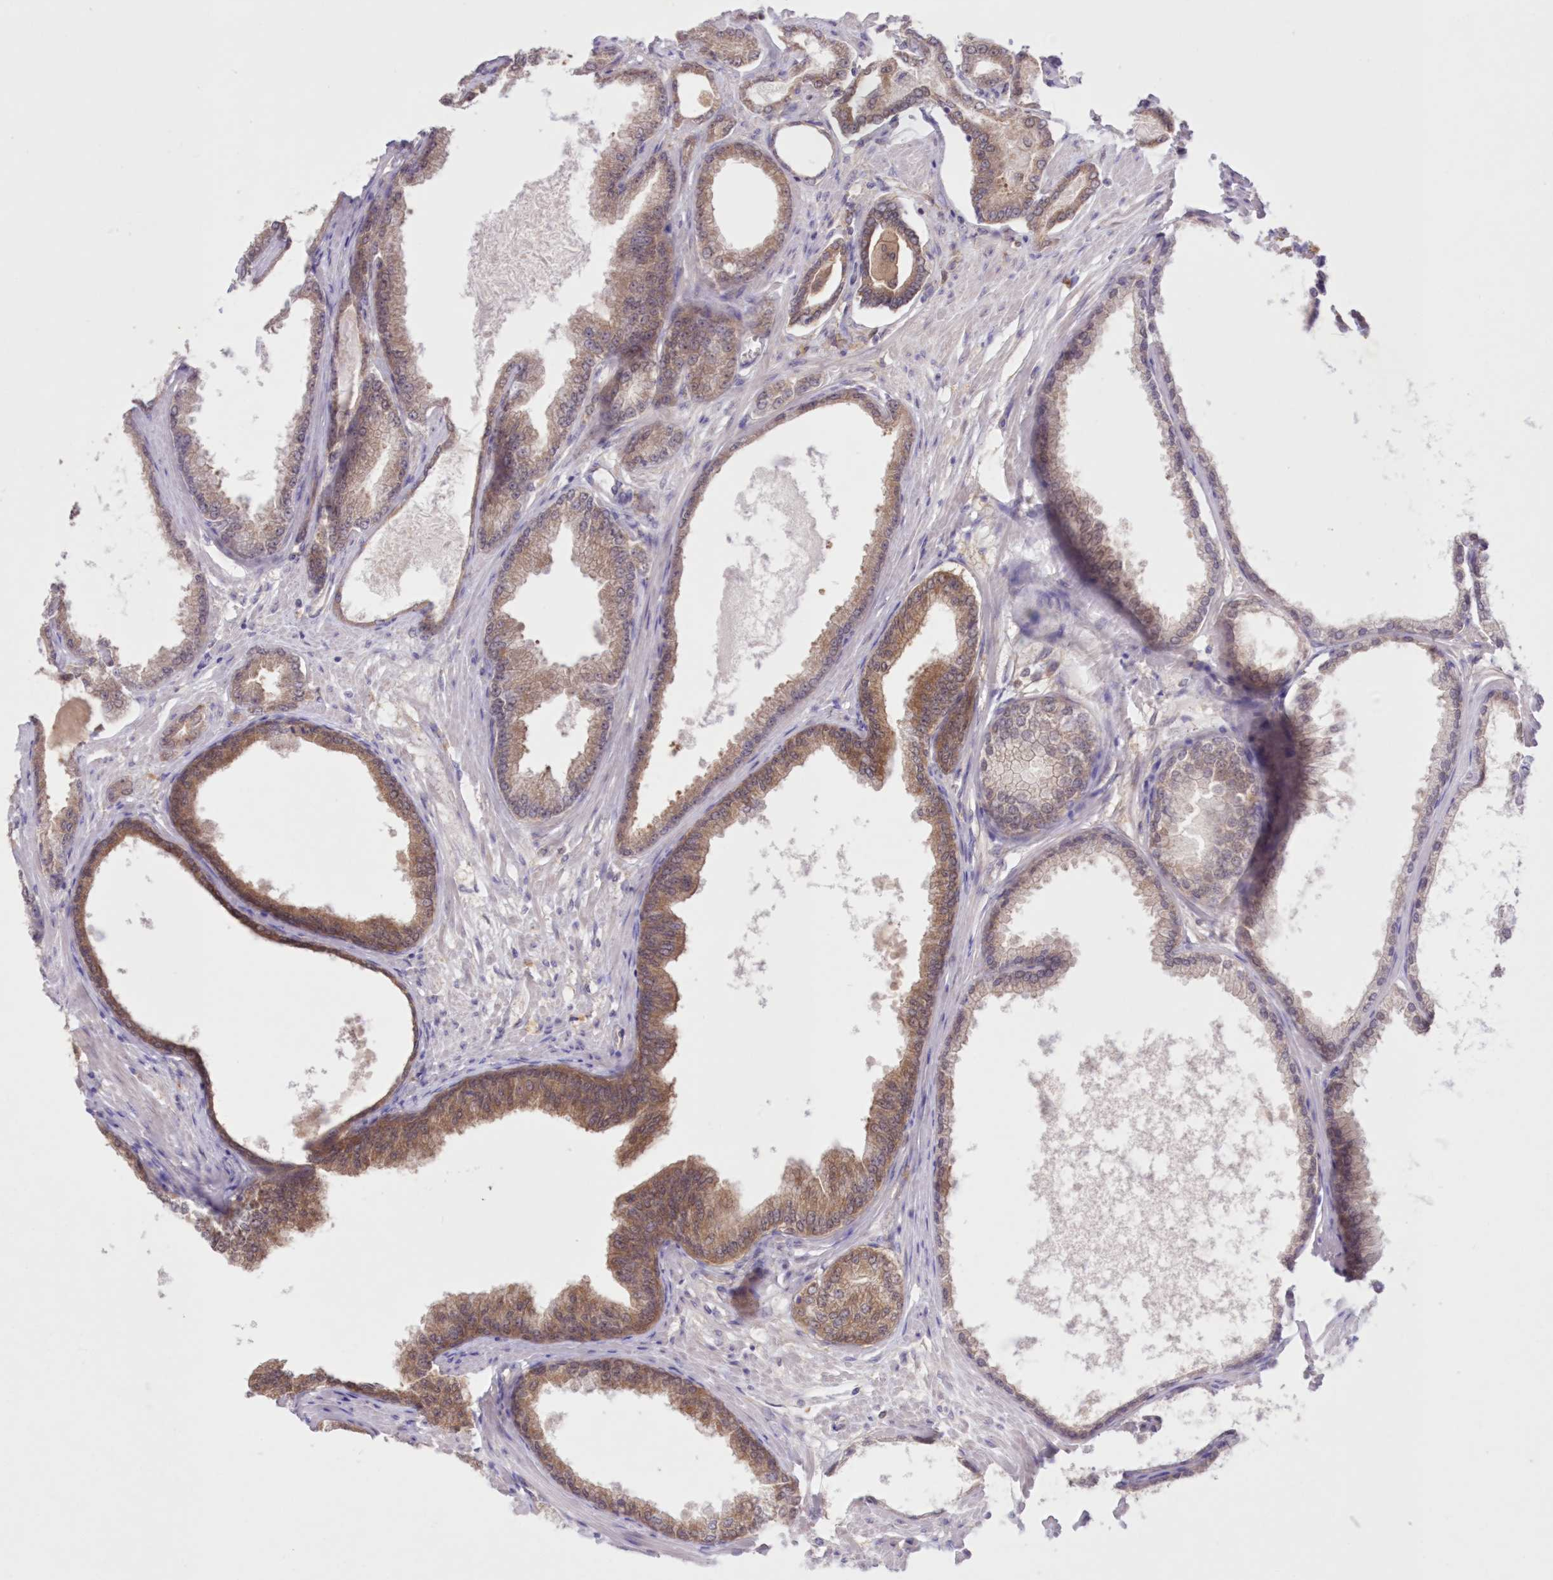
{"staining": {"intensity": "moderate", "quantity": ">75%", "location": "cytoplasmic/membranous"}, "tissue": "prostate cancer", "cell_type": "Tumor cells", "image_type": "cancer", "snomed": [{"axis": "morphology", "description": "Adenocarcinoma, Low grade"}, {"axis": "topography", "description": "Prostate"}], "caption": "Human low-grade adenocarcinoma (prostate) stained with a brown dye reveals moderate cytoplasmic/membranous positive positivity in approximately >75% of tumor cells.", "gene": "RNPEP", "patient": {"sex": "male", "age": 63}}